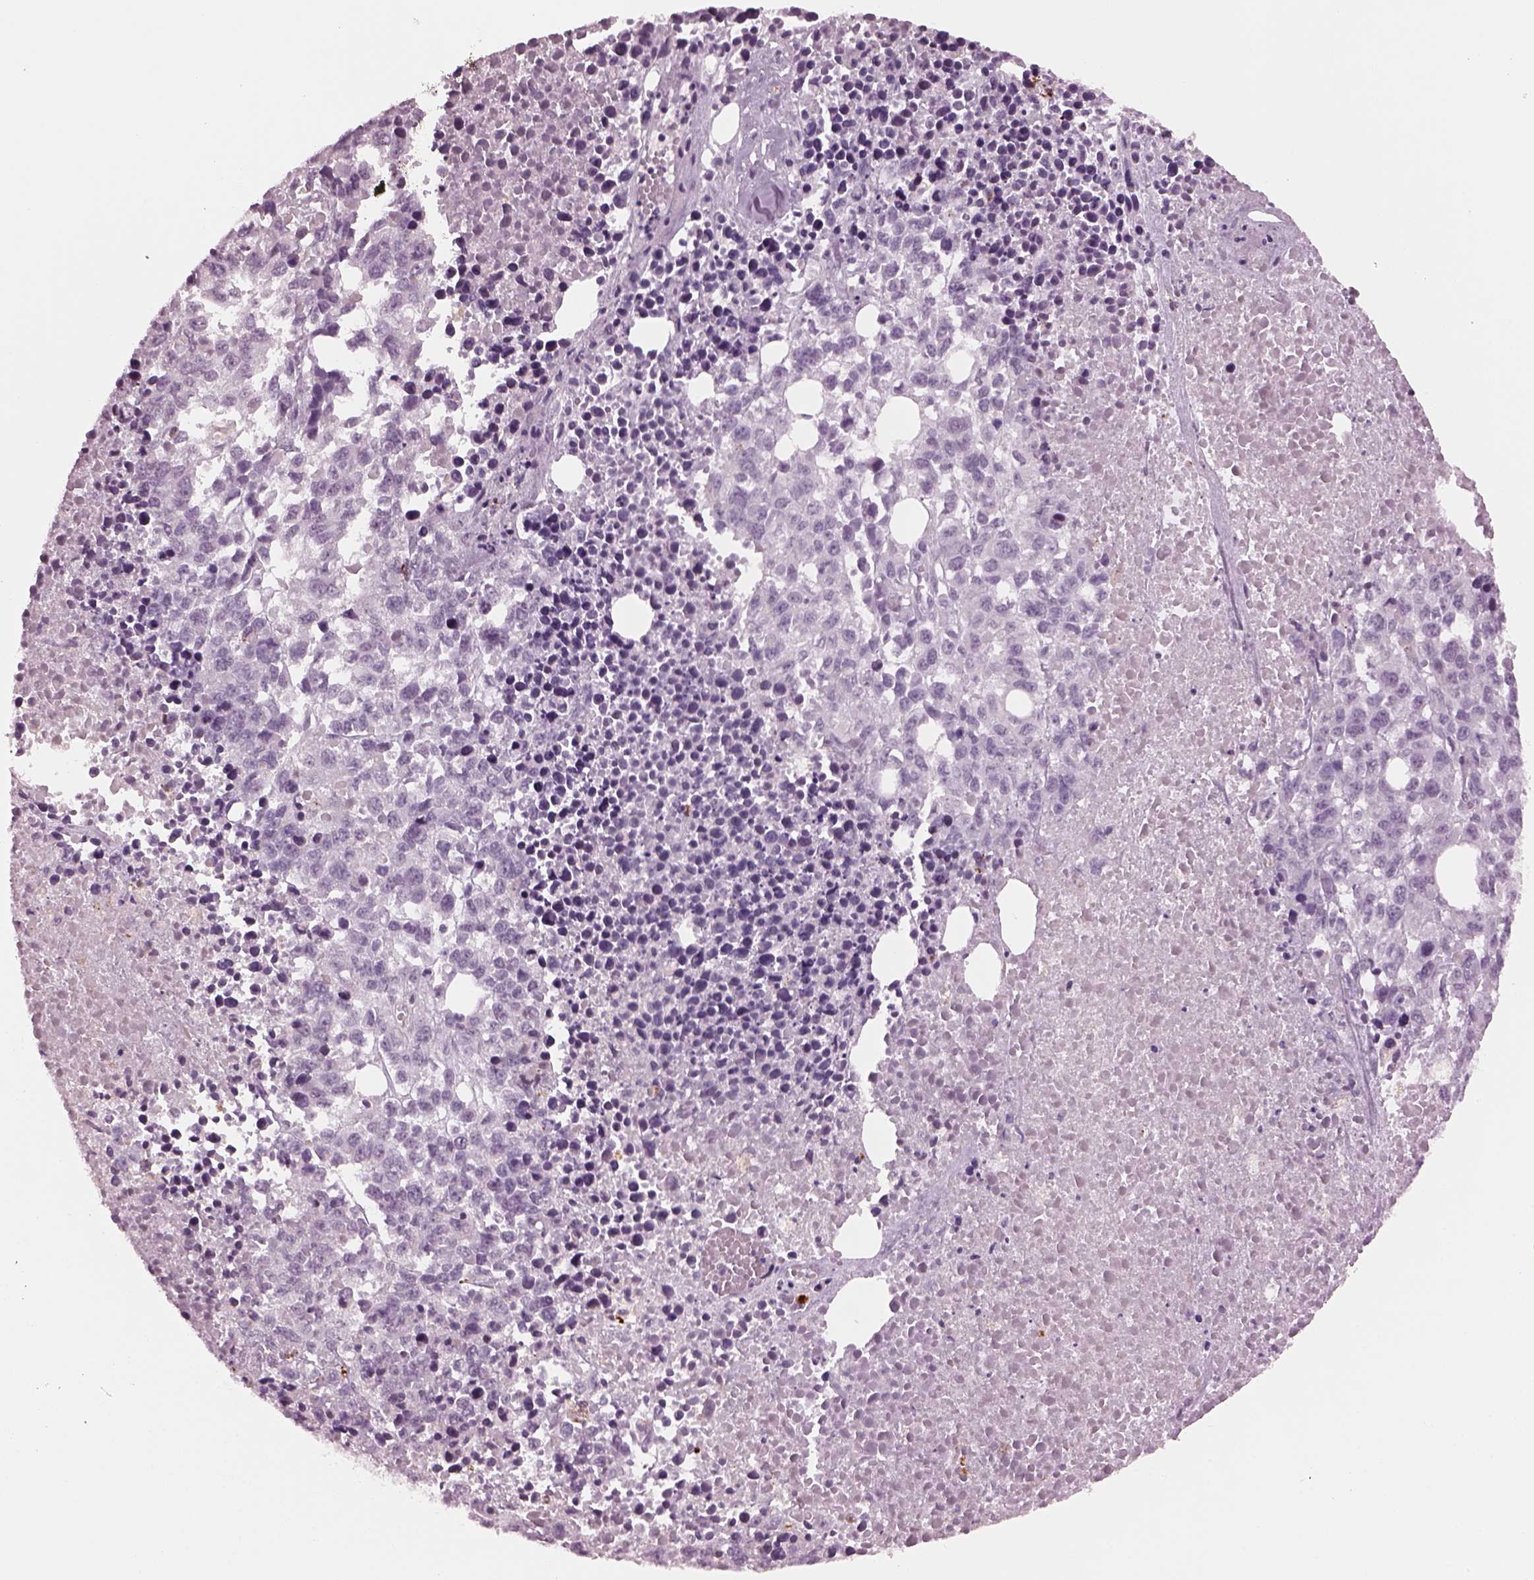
{"staining": {"intensity": "negative", "quantity": "none", "location": "none"}, "tissue": "melanoma", "cell_type": "Tumor cells", "image_type": "cancer", "snomed": [{"axis": "morphology", "description": "Malignant melanoma, Metastatic site"}, {"axis": "topography", "description": "Skin"}], "caption": "A photomicrograph of melanoma stained for a protein displays no brown staining in tumor cells.", "gene": "SLAMF8", "patient": {"sex": "male", "age": 84}}